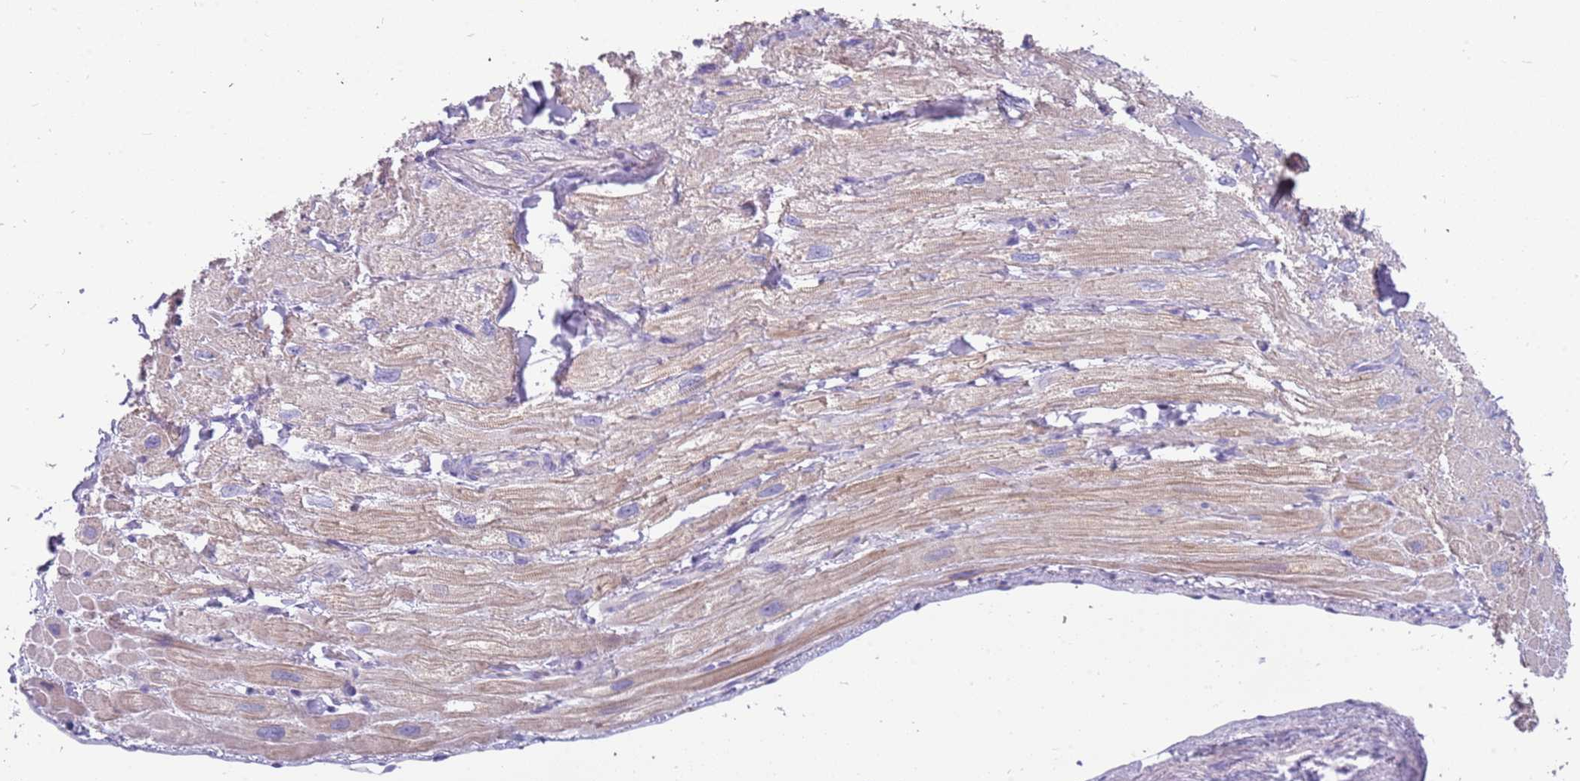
{"staining": {"intensity": "weak", "quantity": "<25%", "location": "cytoplasmic/membranous"}, "tissue": "heart muscle", "cell_type": "Cardiomyocytes", "image_type": "normal", "snomed": [{"axis": "morphology", "description": "Normal tissue, NOS"}, {"axis": "topography", "description": "Heart"}], "caption": "An IHC histopathology image of benign heart muscle is shown. There is no staining in cardiomyocytes of heart muscle. (IHC, brightfield microscopy, high magnification).", "gene": "RHCG", "patient": {"sex": "male", "age": 65}}